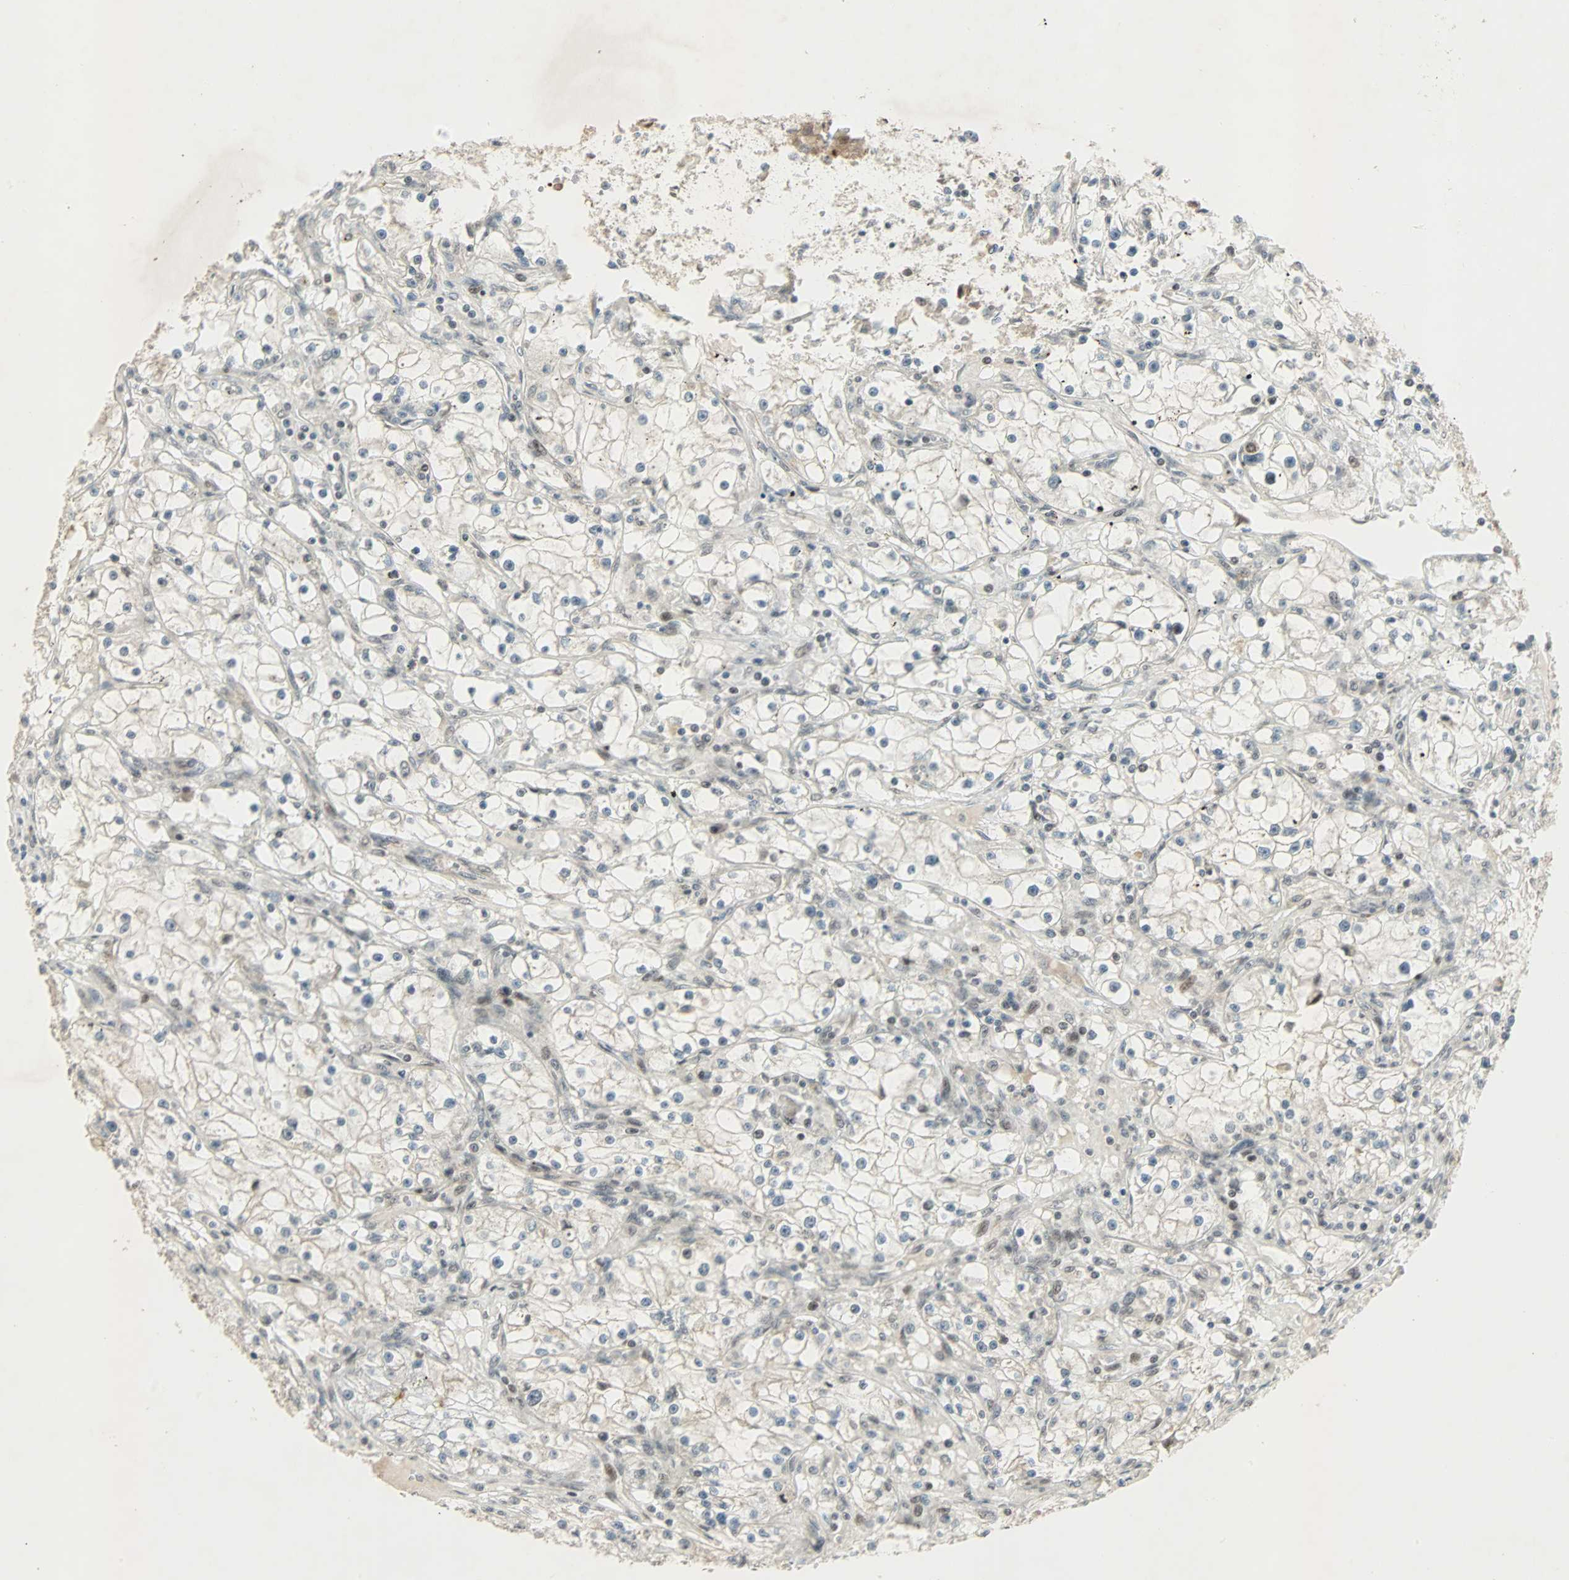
{"staining": {"intensity": "weak", "quantity": "<25%", "location": "nuclear"}, "tissue": "renal cancer", "cell_type": "Tumor cells", "image_type": "cancer", "snomed": [{"axis": "morphology", "description": "Adenocarcinoma, NOS"}, {"axis": "topography", "description": "Kidney"}], "caption": "This is a histopathology image of IHC staining of renal adenocarcinoma, which shows no staining in tumor cells.", "gene": "CBX4", "patient": {"sex": "male", "age": 56}}